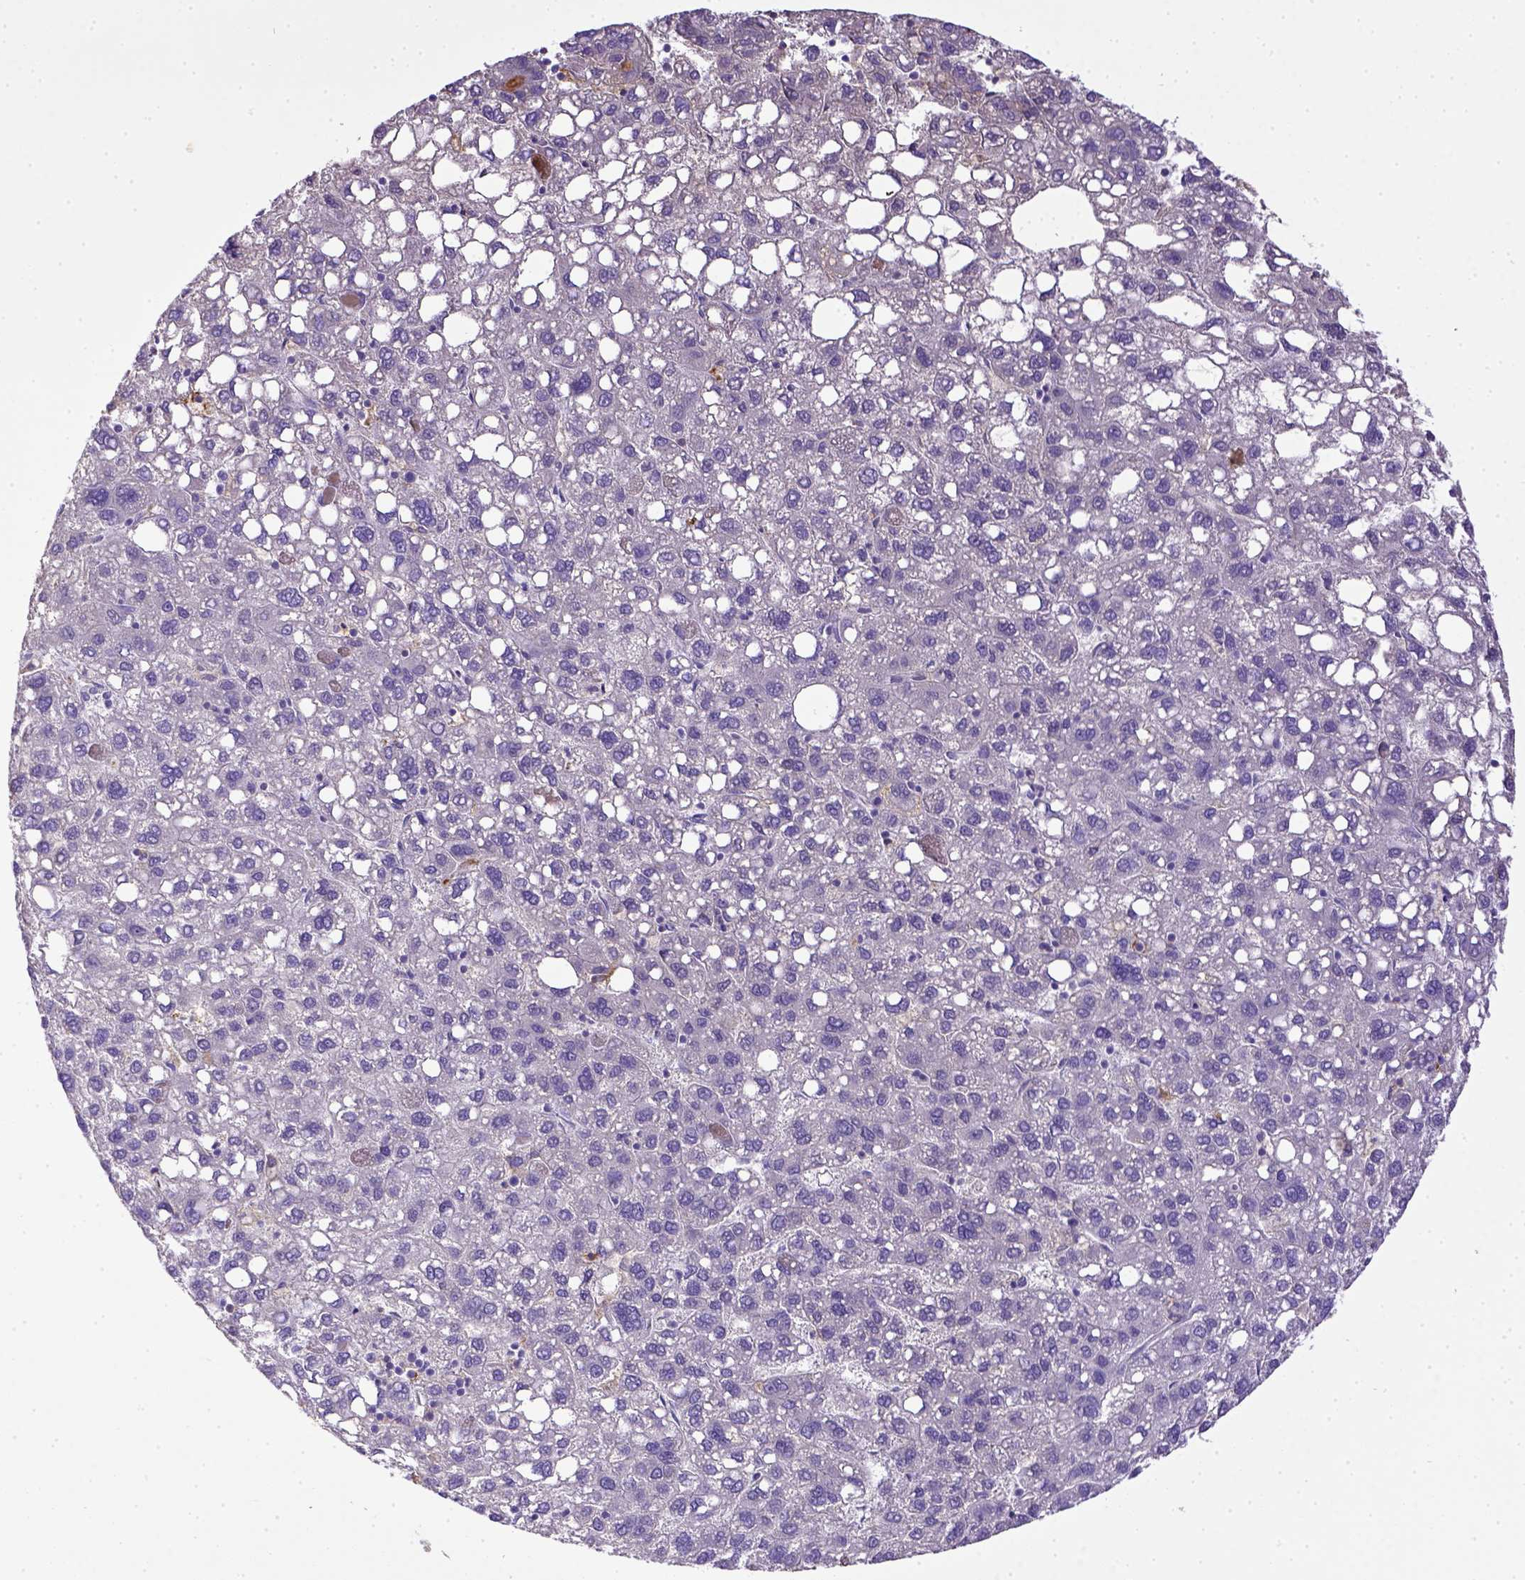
{"staining": {"intensity": "negative", "quantity": "none", "location": "none"}, "tissue": "liver cancer", "cell_type": "Tumor cells", "image_type": "cancer", "snomed": [{"axis": "morphology", "description": "Carcinoma, Hepatocellular, NOS"}, {"axis": "topography", "description": "Liver"}], "caption": "This micrograph is of liver cancer stained with immunohistochemistry (IHC) to label a protein in brown with the nuclei are counter-stained blue. There is no expression in tumor cells.", "gene": "CD40", "patient": {"sex": "female", "age": 82}}